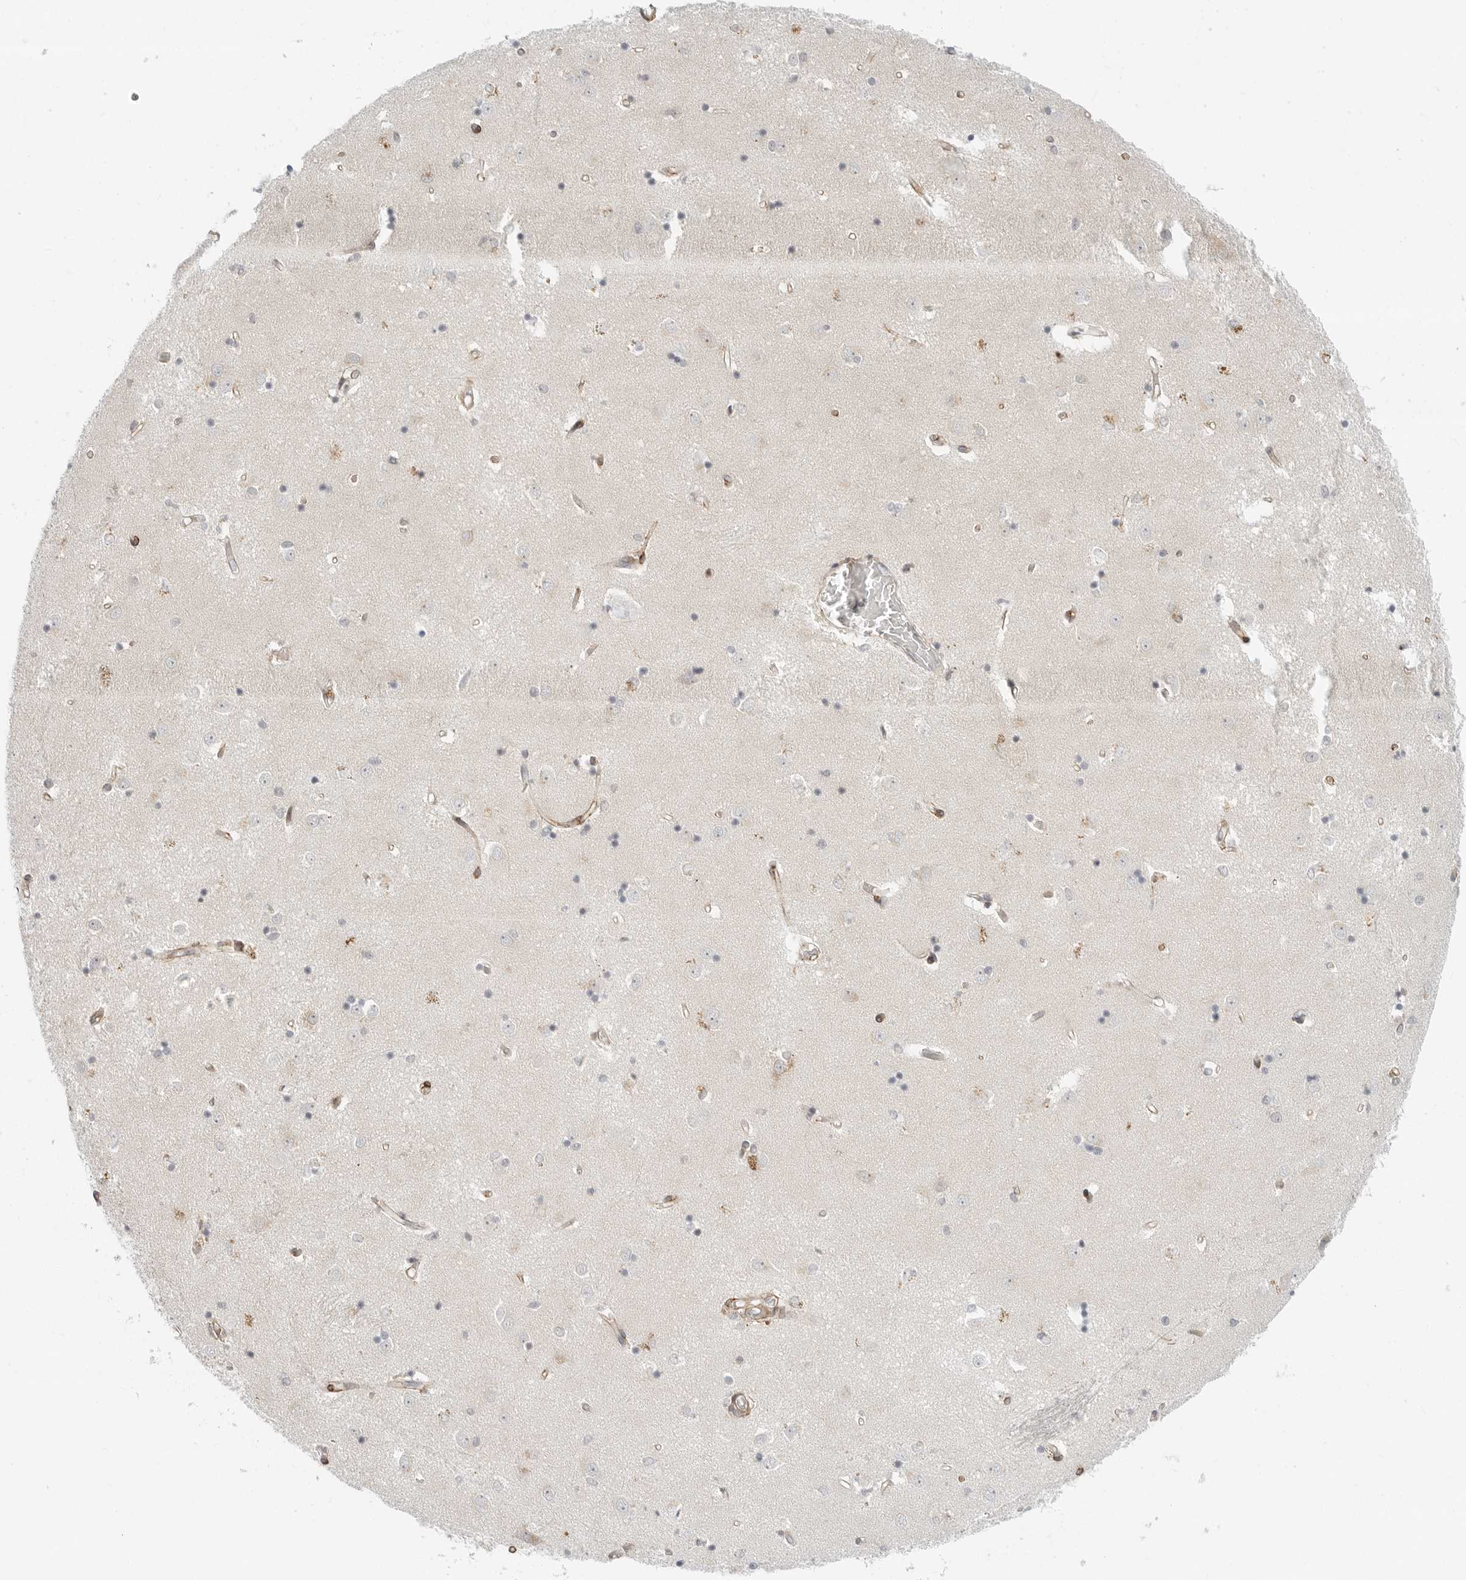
{"staining": {"intensity": "weak", "quantity": "<25%", "location": "cytoplasmic/membranous"}, "tissue": "caudate", "cell_type": "Glial cells", "image_type": "normal", "snomed": [{"axis": "morphology", "description": "Normal tissue, NOS"}, {"axis": "topography", "description": "Lateral ventricle wall"}], "caption": "High power microscopy histopathology image of an immunohistochemistry (IHC) histopathology image of unremarkable caudate, revealing no significant expression in glial cells.", "gene": "C1QTNF1", "patient": {"sex": "male", "age": 45}}